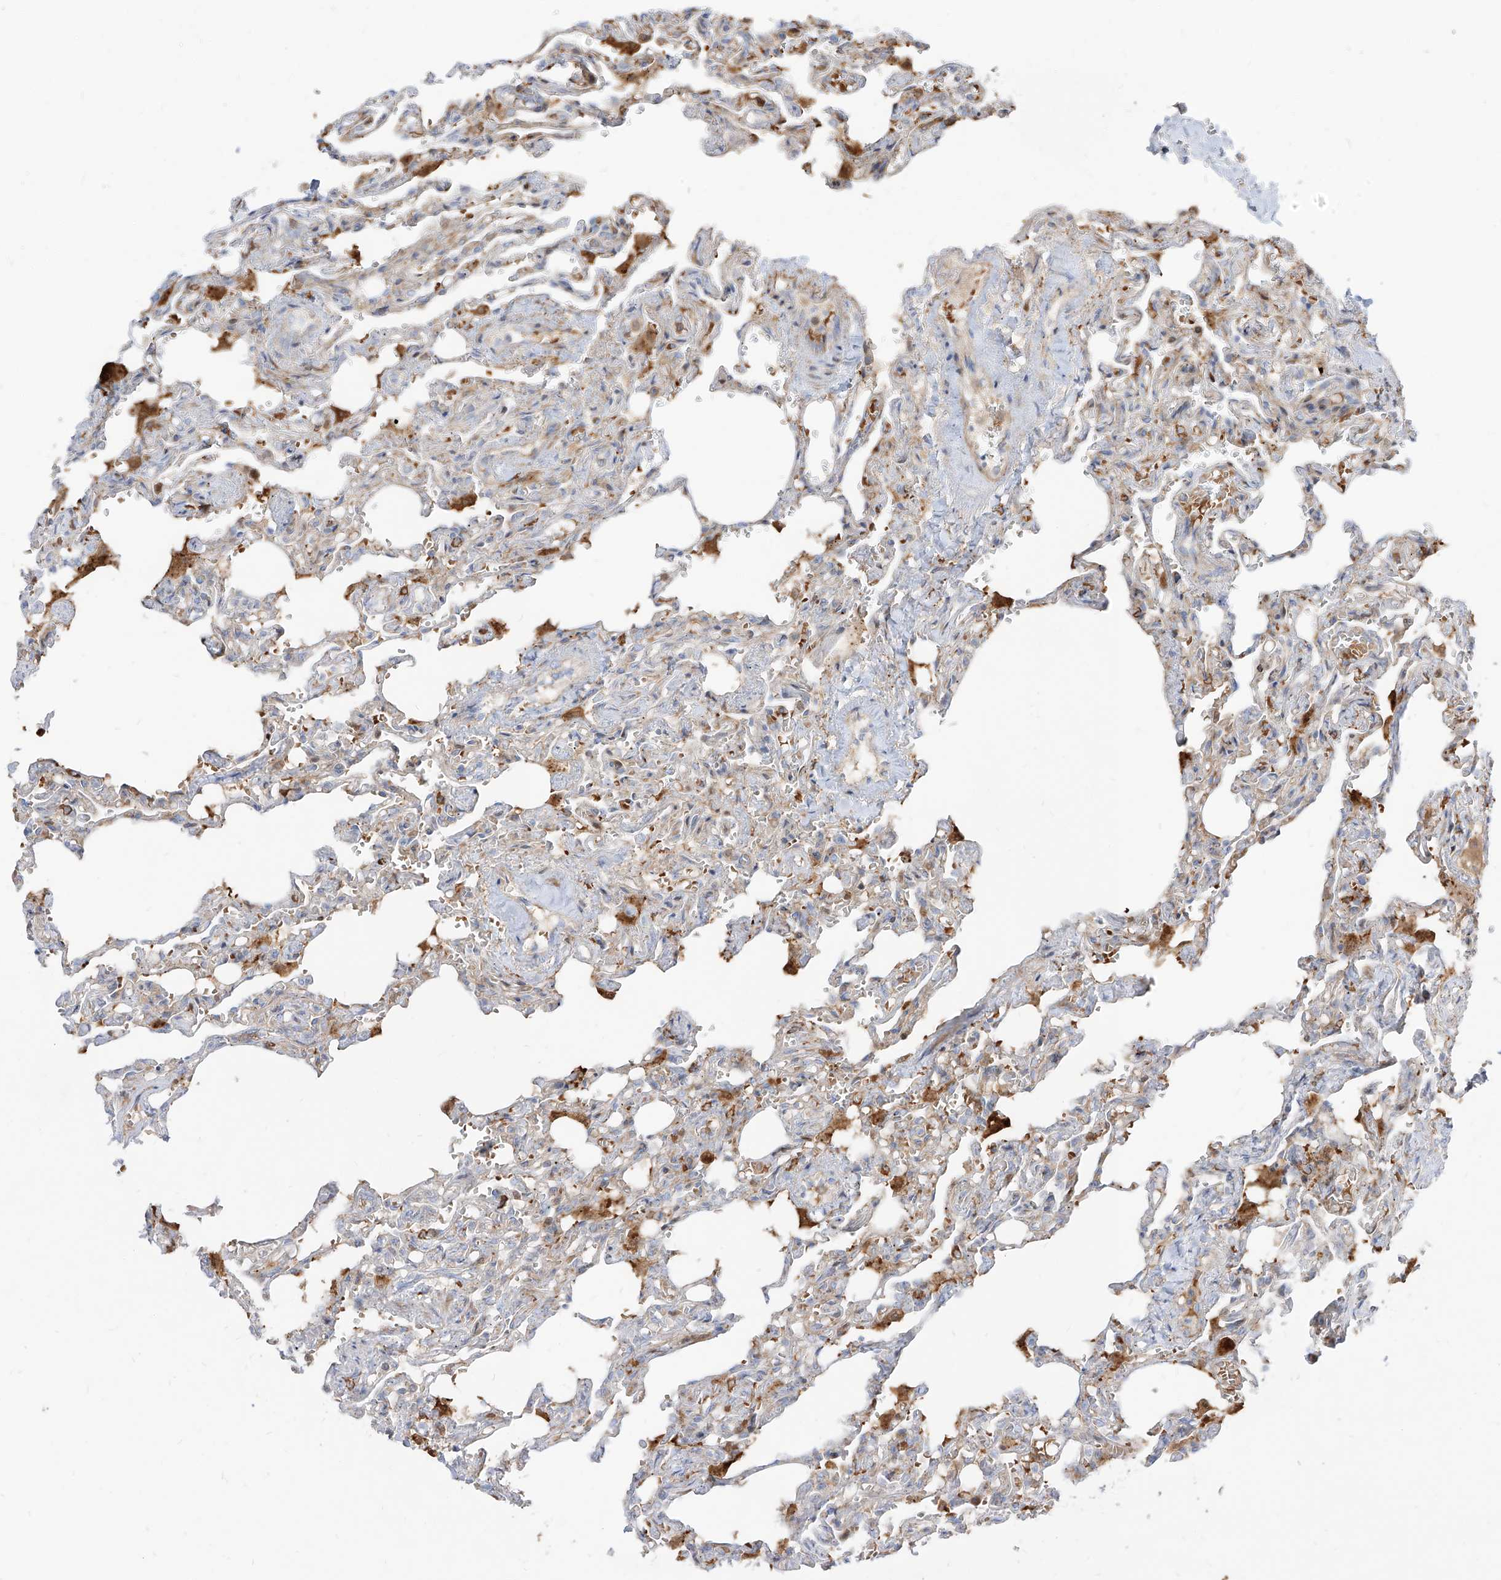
{"staining": {"intensity": "moderate", "quantity": "<25%", "location": "cytoplasmic/membranous"}, "tissue": "lung", "cell_type": "Alveolar cells", "image_type": "normal", "snomed": [{"axis": "morphology", "description": "Normal tissue, NOS"}, {"axis": "topography", "description": "Lung"}], "caption": "IHC image of normal lung: lung stained using IHC shows low levels of moderate protein expression localized specifically in the cytoplasmic/membranous of alveolar cells, appearing as a cytoplasmic/membranous brown color.", "gene": "KYNU", "patient": {"sex": "male", "age": 21}}